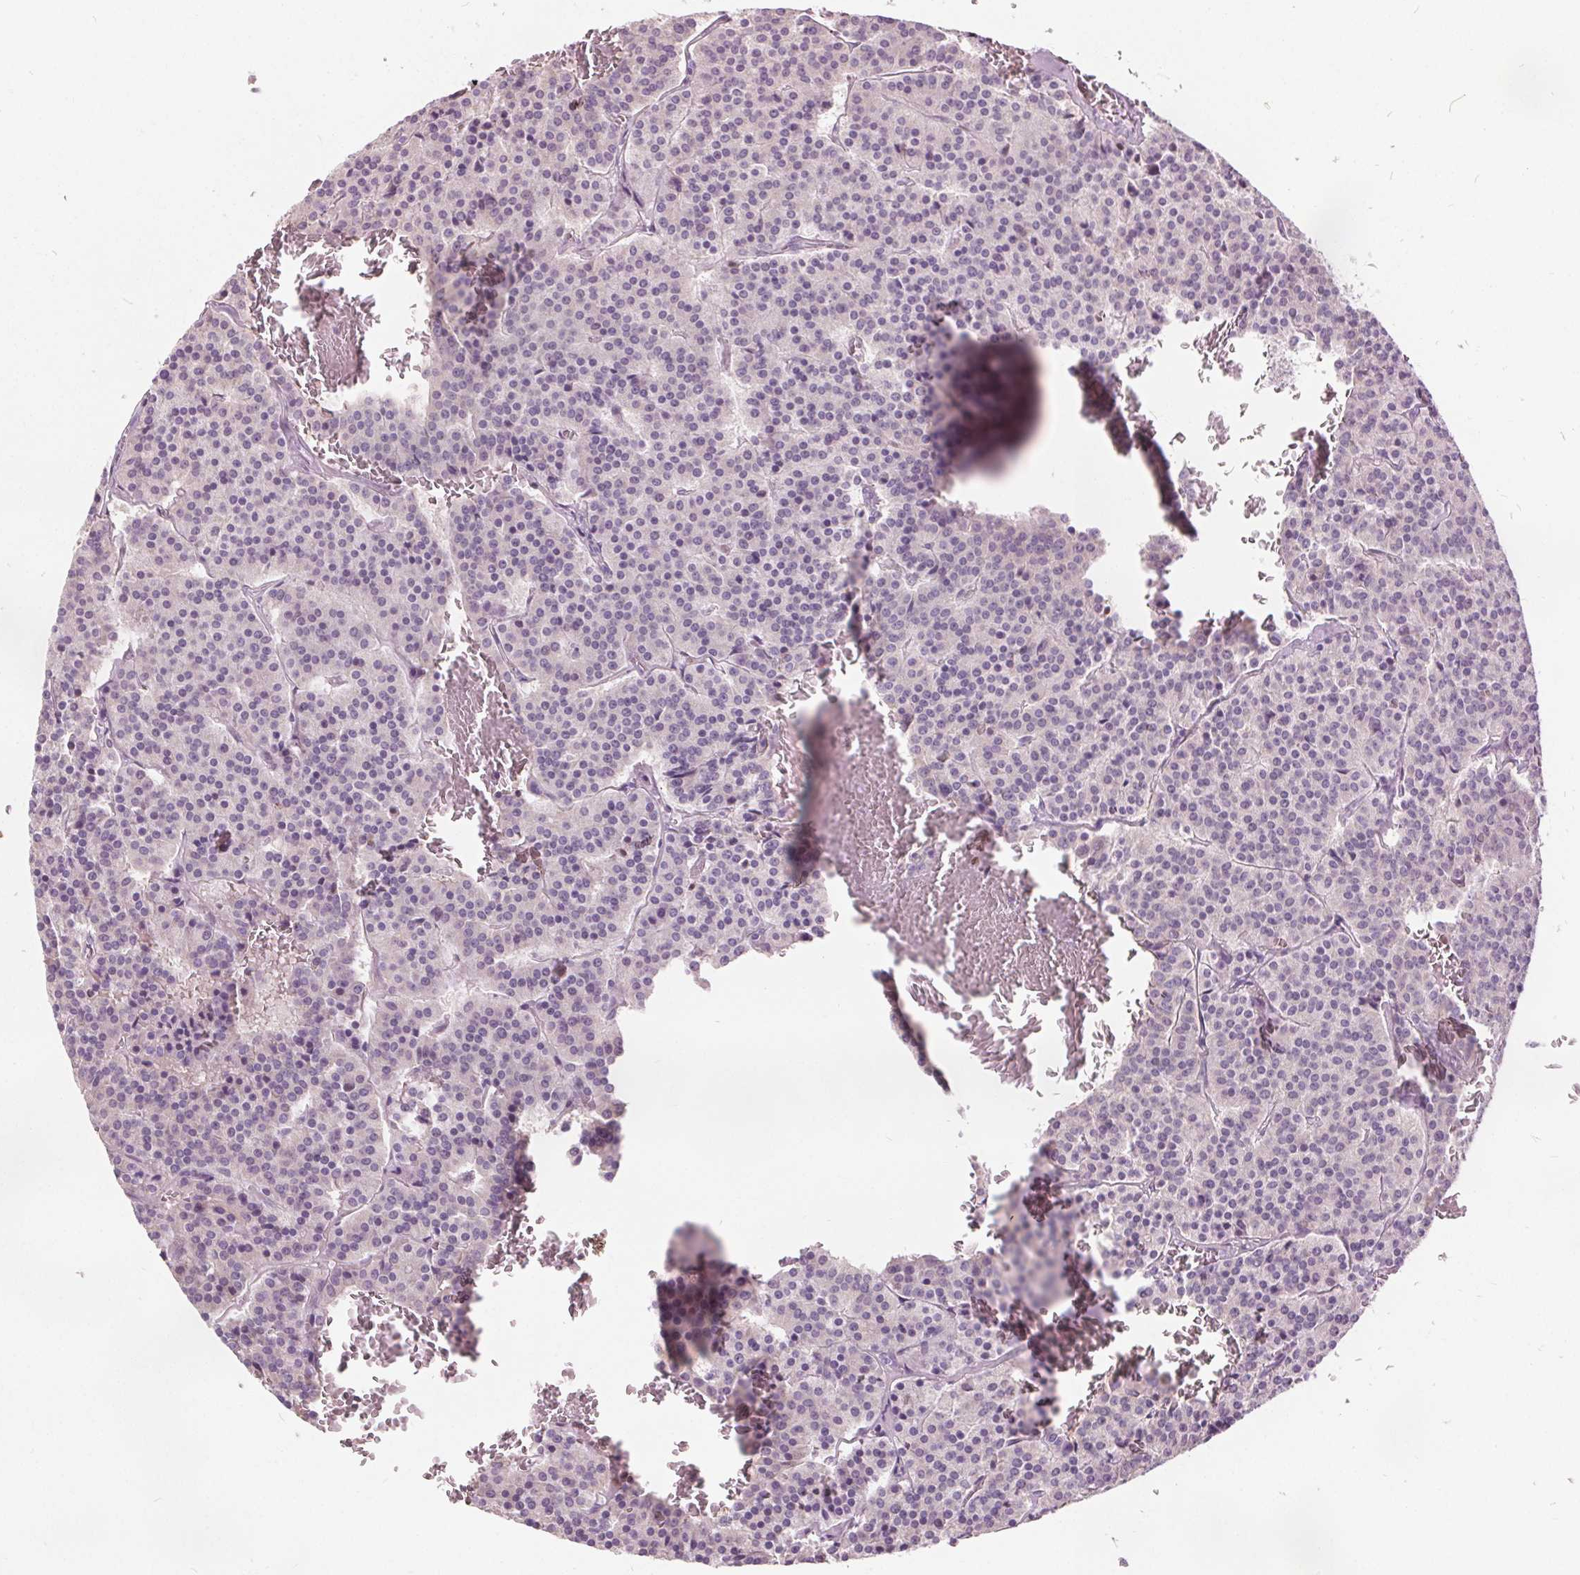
{"staining": {"intensity": "negative", "quantity": "none", "location": "none"}, "tissue": "carcinoid", "cell_type": "Tumor cells", "image_type": "cancer", "snomed": [{"axis": "morphology", "description": "Carcinoid, malignant, NOS"}, {"axis": "topography", "description": "Lung"}], "caption": "Tumor cells are negative for brown protein staining in malignant carcinoid.", "gene": "ACOX2", "patient": {"sex": "male", "age": 70}}